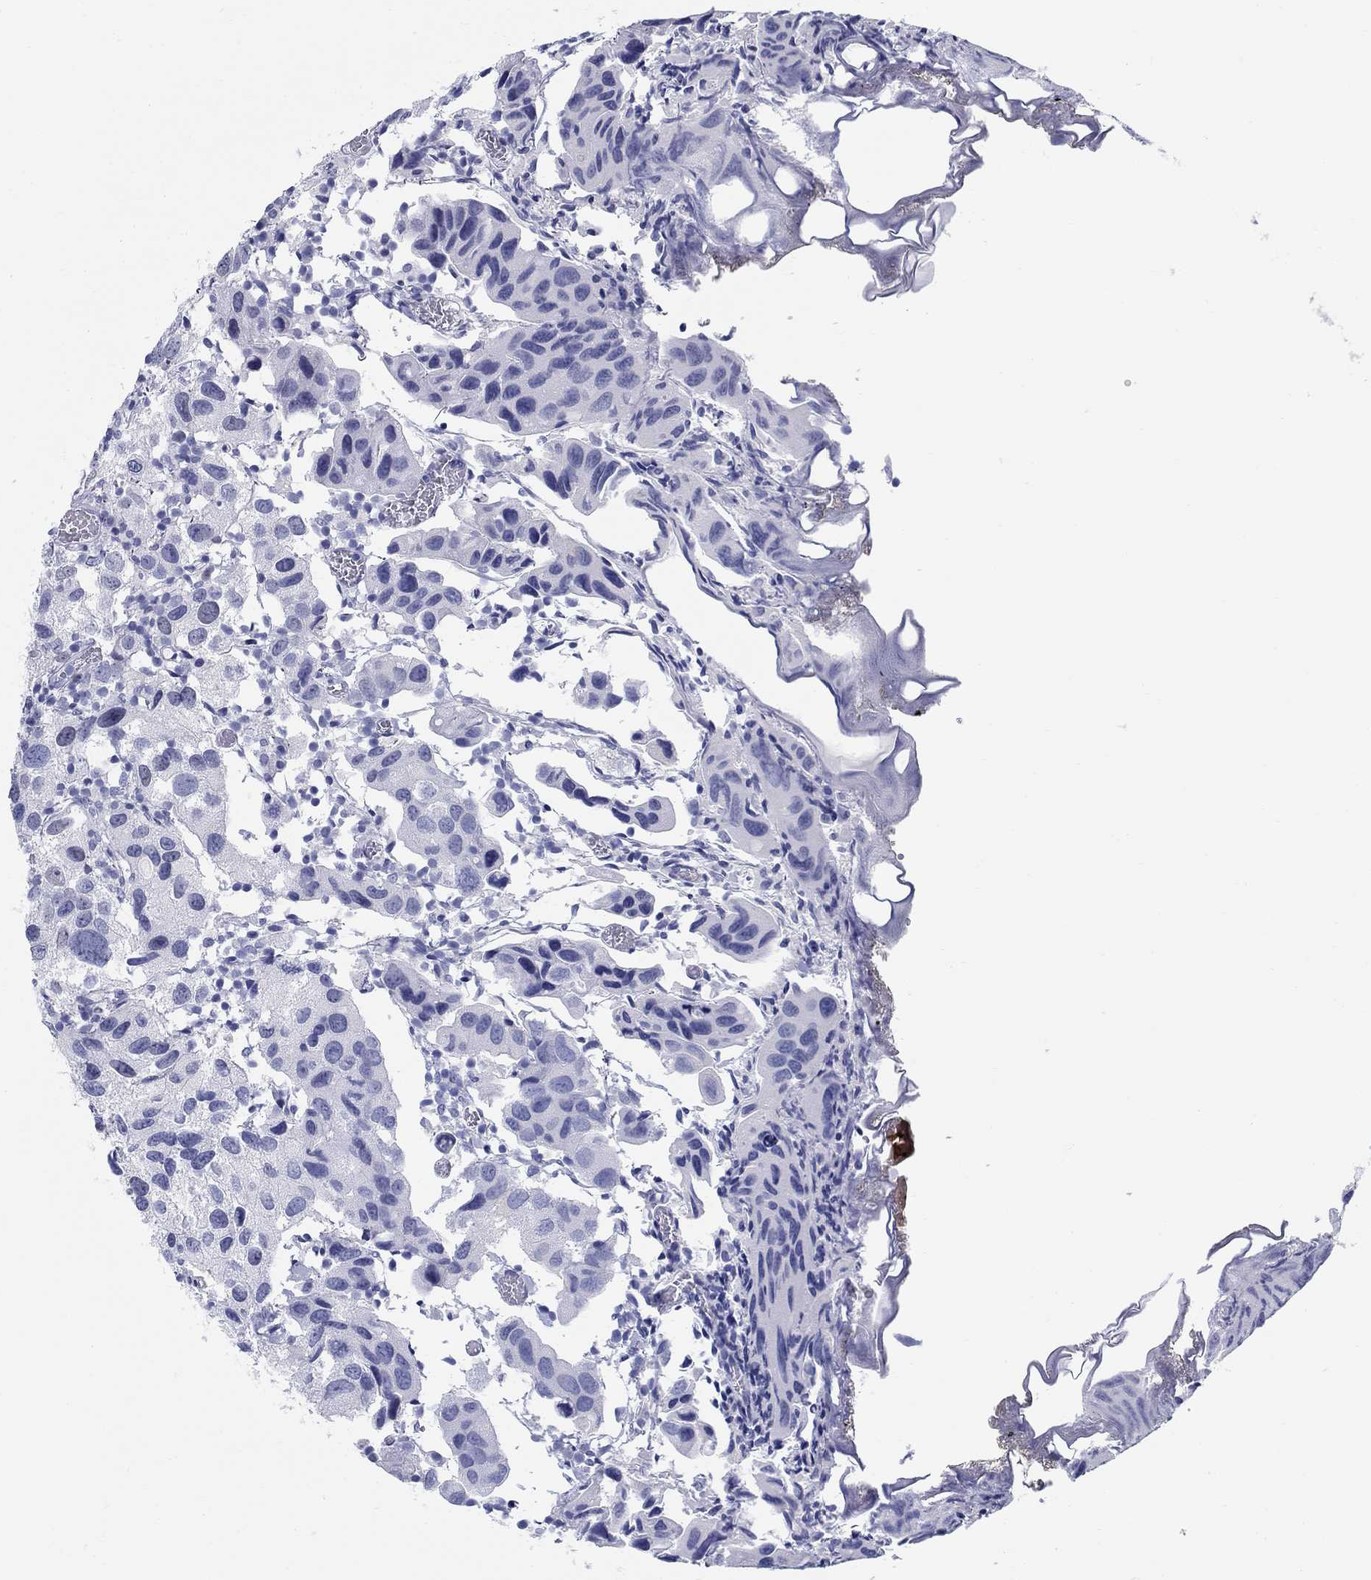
{"staining": {"intensity": "negative", "quantity": "none", "location": "none"}, "tissue": "urothelial cancer", "cell_type": "Tumor cells", "image_type": "cancer", "snomed": [{"axis": "morphology", "description": "Urothelial carcinoma, High grade"}, {"axis": "topography", "description": "Urinary bladder"}], "caption": "This is an immunohistochemistry (IHC) image of urothelial carcinoma (high-grade). There is no positivity in tumor cells.", "gene": "LAMP5", "patient": {"sex": "male", "age": 79}}